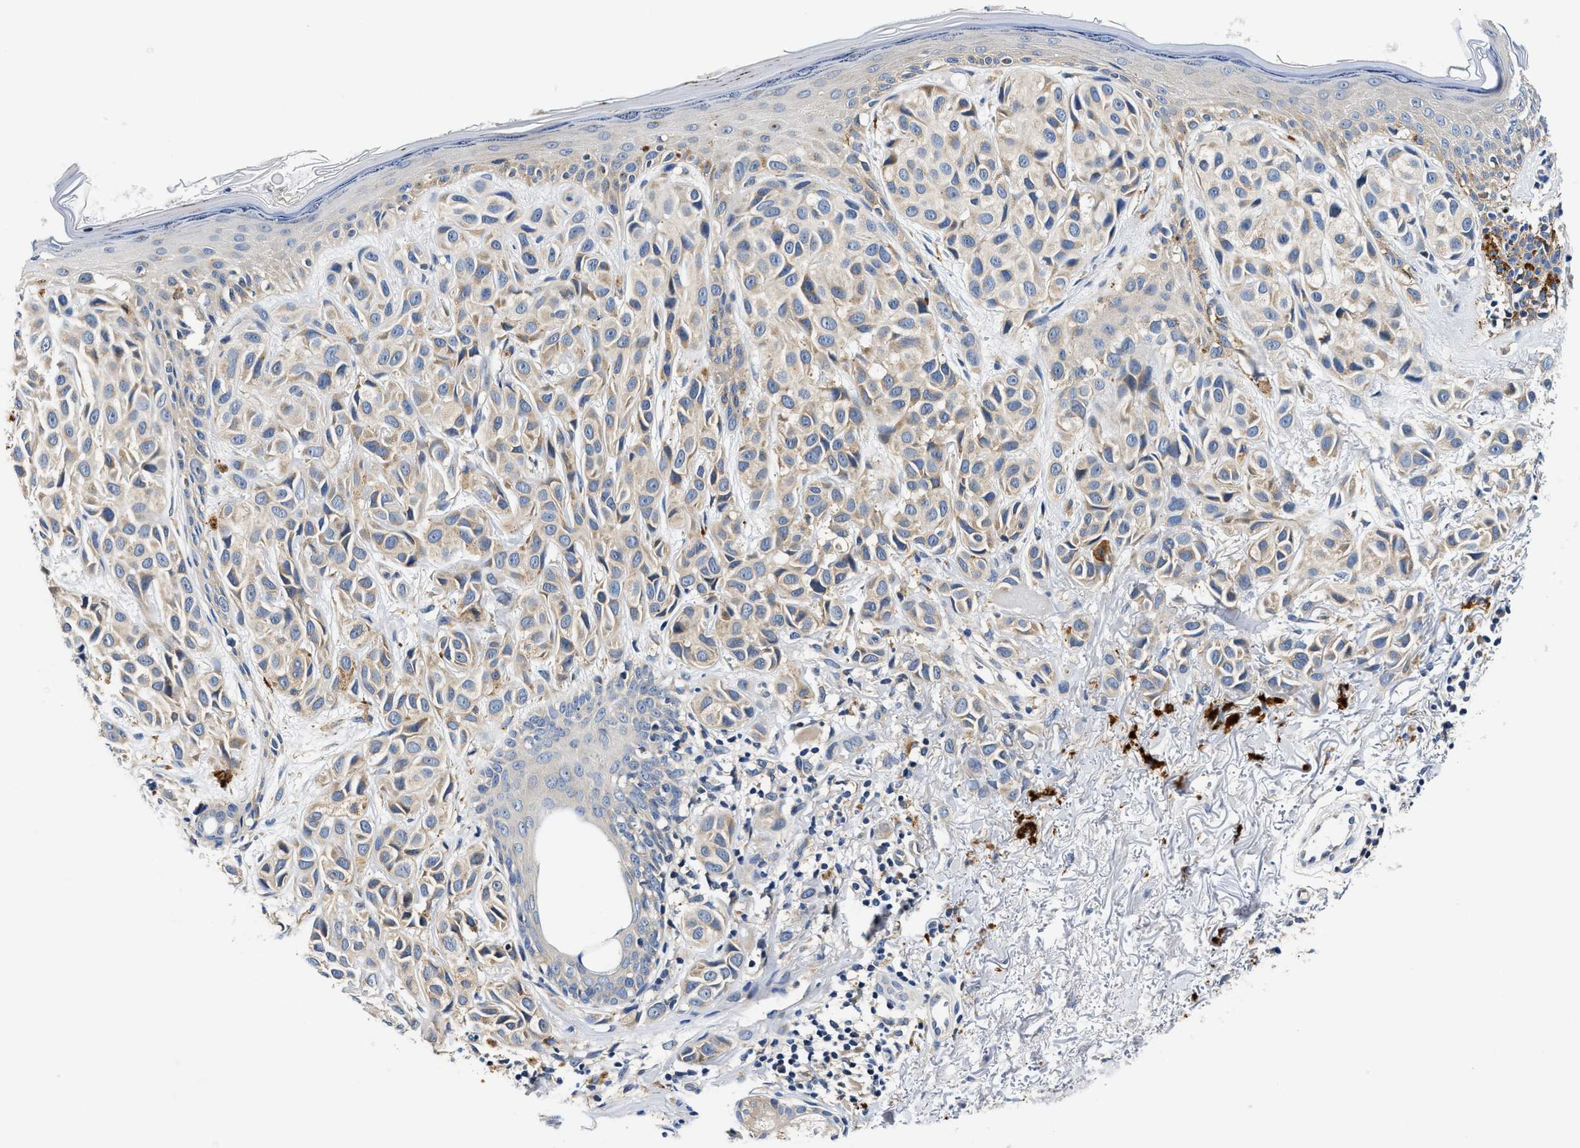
{"staining": {"intensity": "weak", "quantity": "25%-75%", "location": "cytoplasmic/membranous"}, "tissue": "melanoma", "cell_type": "Tumor cells", "image_type": "cancer", "snomed": [{"axis": "morphology", "description": "Malignant melanoma, NOS"}, {"axis": "topography", "description": "Skin"}], "caption": "High-power microscopy captured an IHC image of malignant melanoma, revealing weak cytoplasmic/membranous staining in approximately 25%-75% of tumor cells. (Stains: DAB in brown, nuclei in blue, Microscopy: brightfield microscopy at high magnification).", "gene": "FAM185A", "patient": {"sex": "female", "age": 58}}